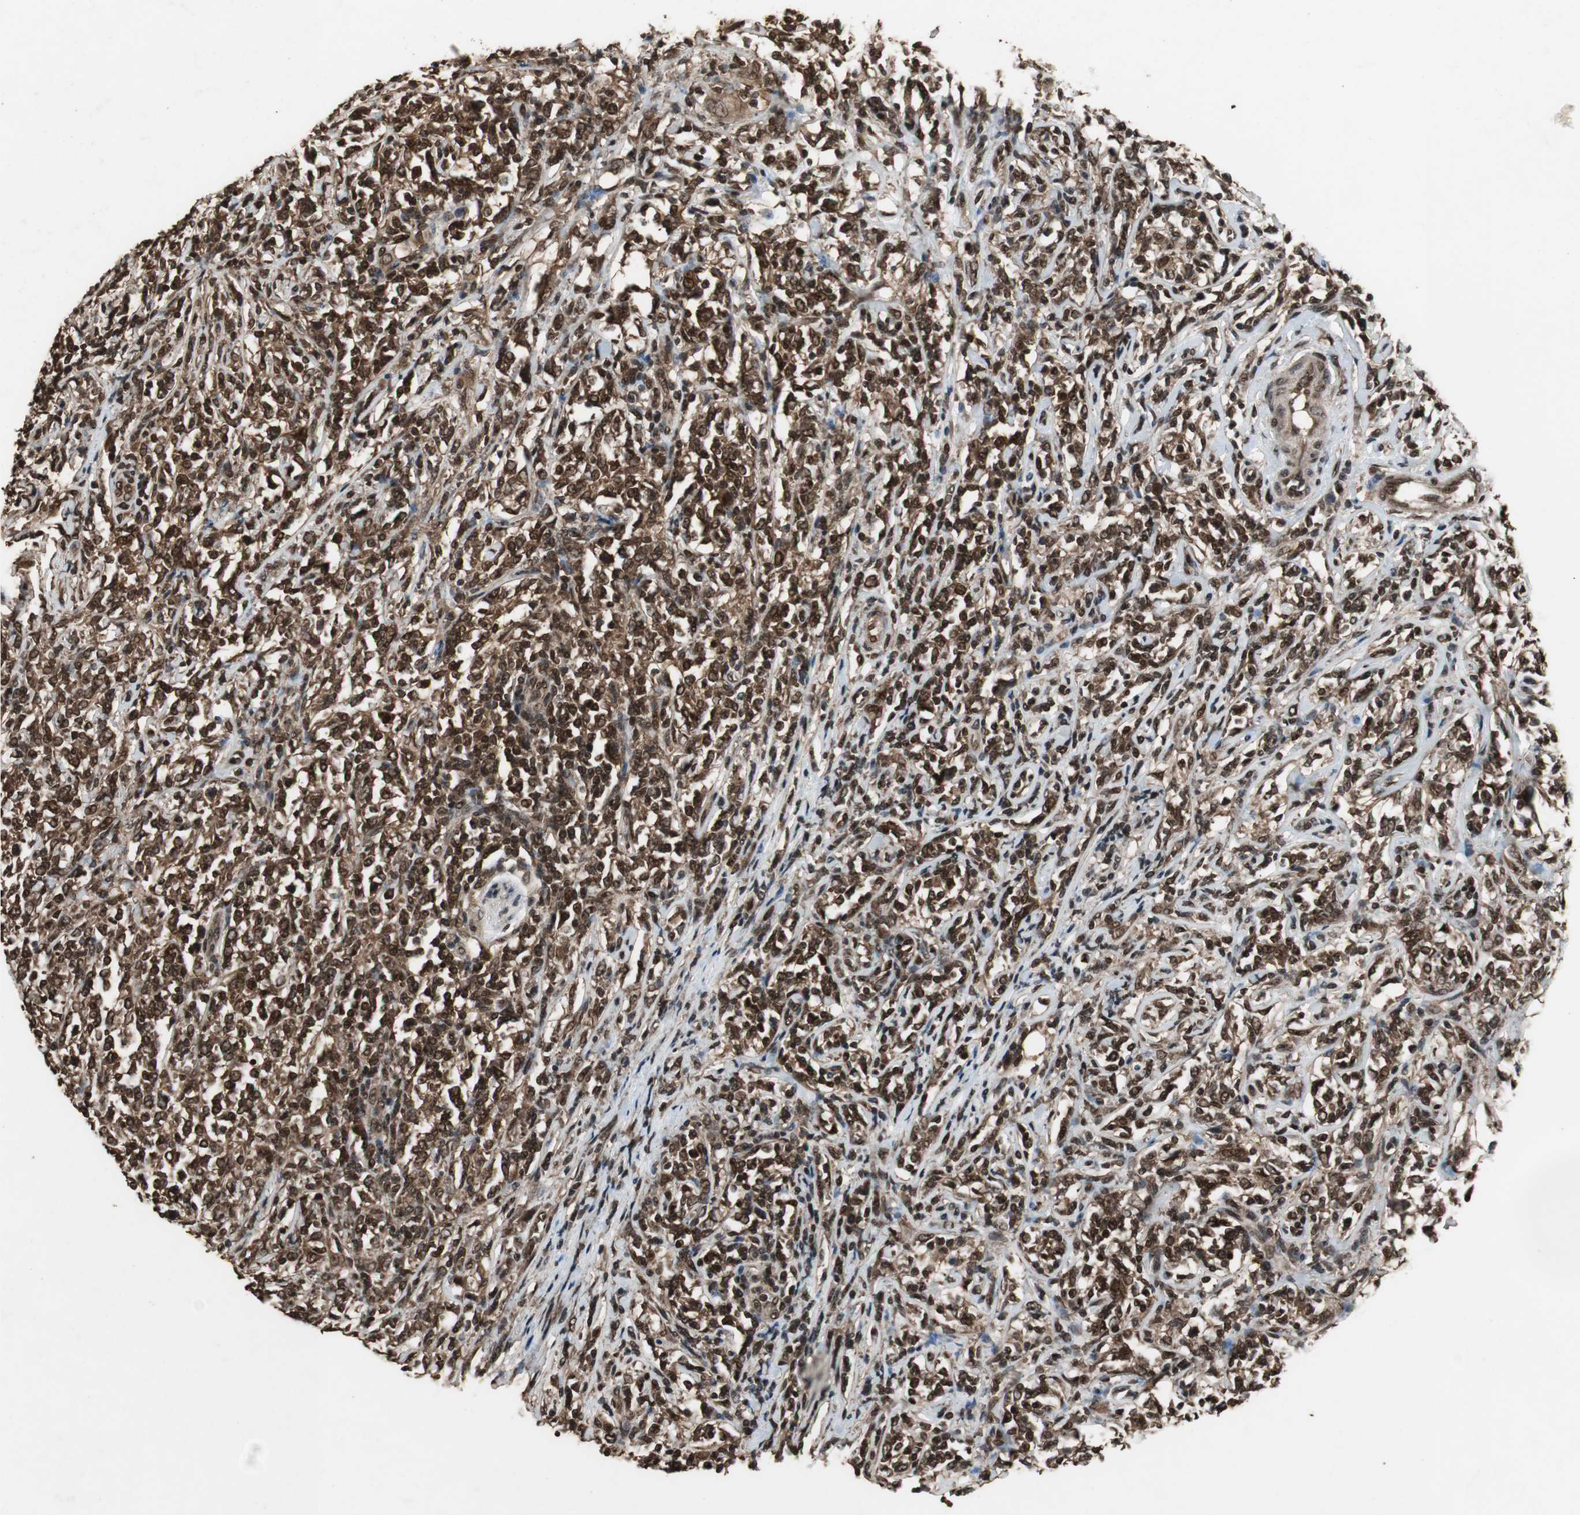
{"staining": {"intensity": "strong", "quantity": ">75%", "location": "cytoplasmic/membranous,nuclear"}, "tissue": "lymphoma", "cell_type": "Tumor cells", "image_type": "cancer", "snomed": [{"axis": "morphology", "description": "Malignant lymphoma, non-Hodgkin's type, High grade"}, {"axis": "topography", "description": "Lymph node"}], "caption": "Approximately >75% of tumor cells in high-grade malignant lymphoma, non-Hodgkin's type reveal strong cytoplasmic/membranous and nuclear protein expression as visualized by brown immunohistochemical staining.", "gene": "ZNF18", "patient": {"sex": "female", "age": 84}}